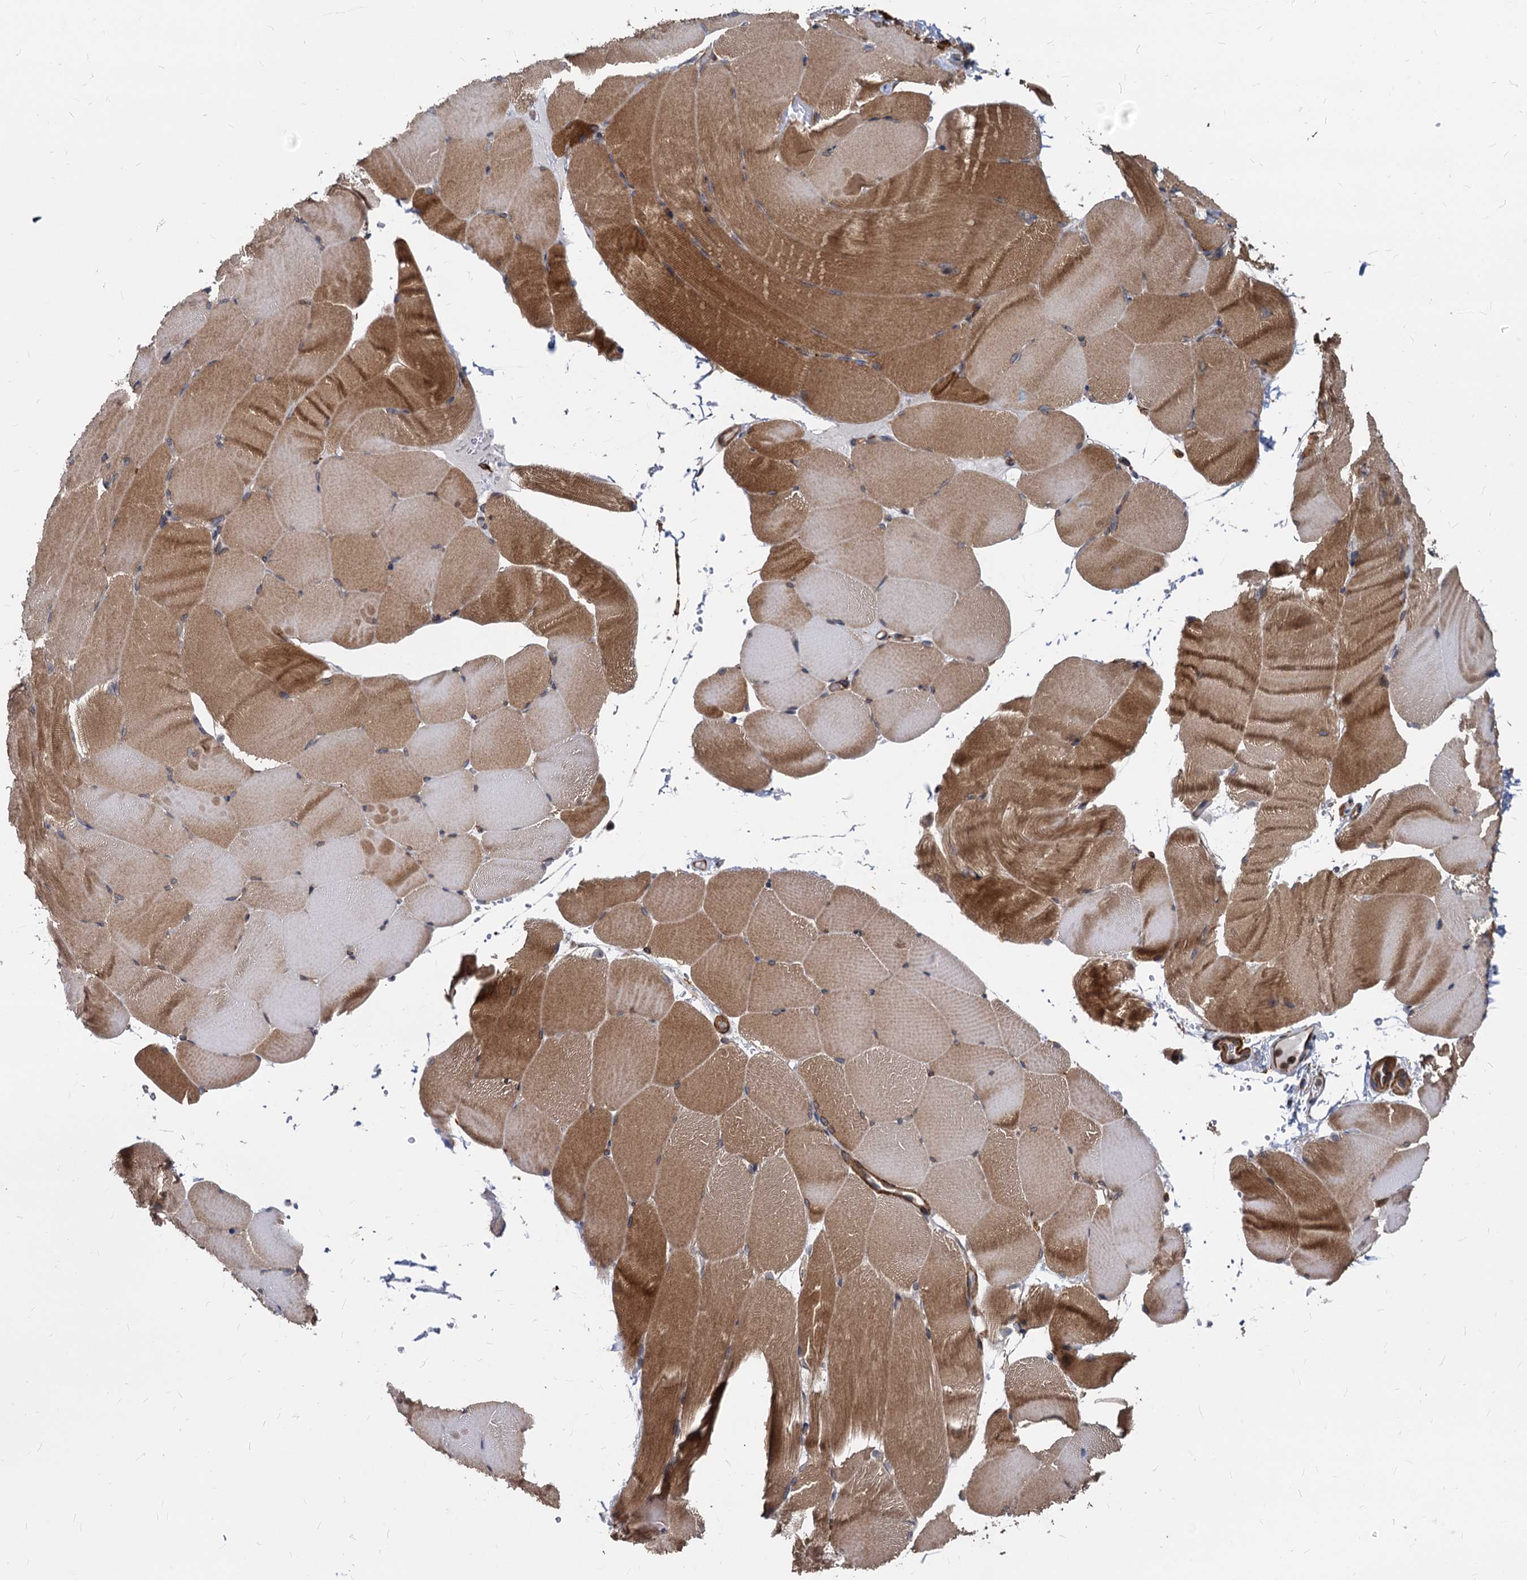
{"staining": {"intensity": "moderate", "quantity": ">75%", "location": "cytoplasmic/membranous"}, "tissue": "skeletal muscle", "cell_type": "Myocytes", "image_type": "normal", "snomed": [{"axis": "morphology", "description": "Normal tissue, NOS"}, {"axis": "topography", "description": "Skeletal muscle"}, {"axis": "topography", "description": "Parathyroid gland"}], "caption": "This histopathology image shows immunohistochemistry (IHC) staining of unremarkable human skeletal muscle, with medium moderate cytoplasmic/membranous staining in about >75% of myocytes.", "gene": "STIM1", "patient": {"sex": "female", "age": 37}}